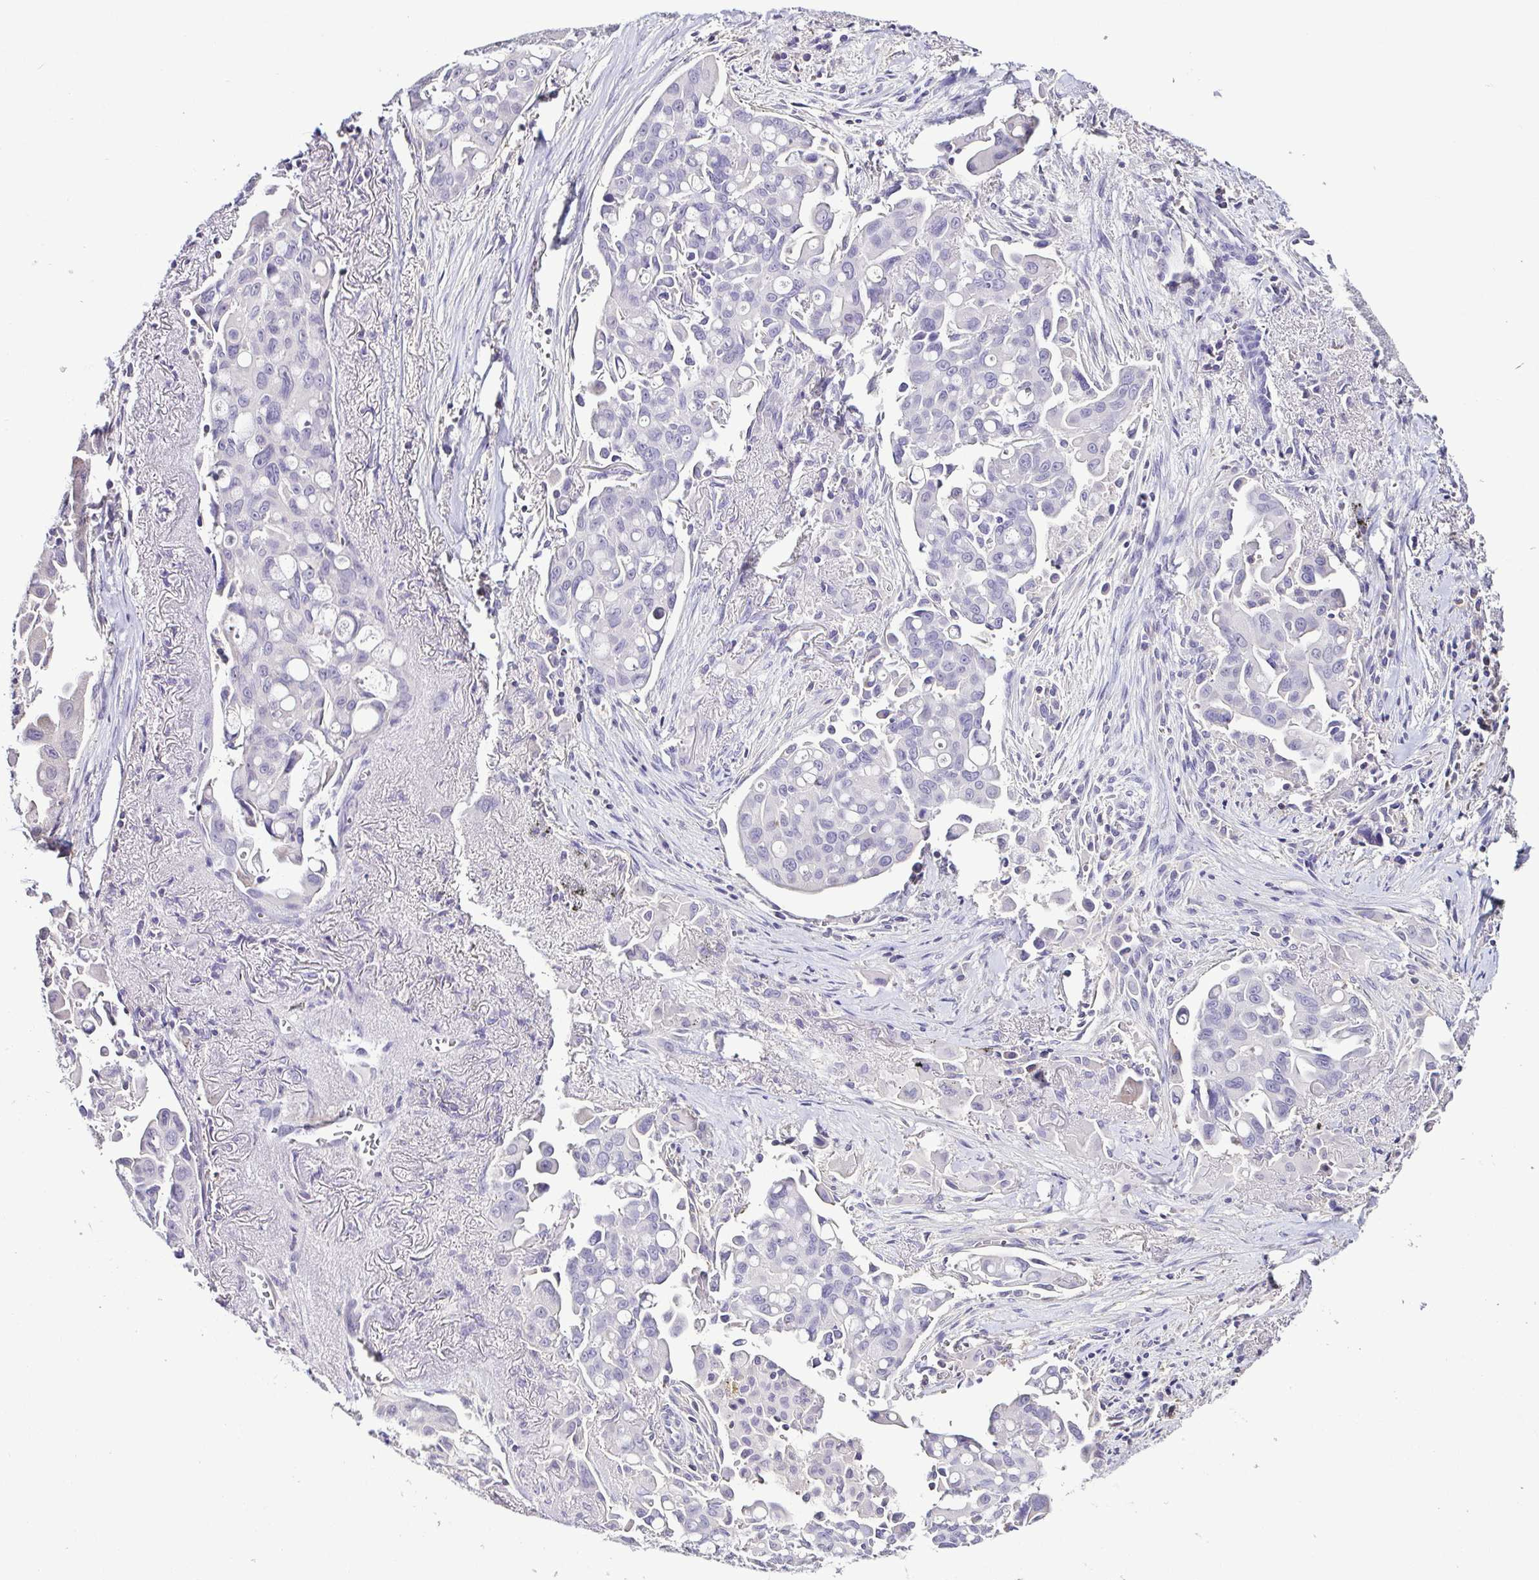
{"staining": {"intensity": "negative", "quantity": "none", "location": "none"}, "tissue": "lung cancer", "cell_type": "Tumor cells", "image_type": "cancer", "snomed": [{"axis": "morphology", "description": "Adenocarcinoma, NOS"}, {"axis": "topography", "description": "Lung"}], "caption": "Protein analysis of lung adenocarcinoma shows no significant expression in tumor cells.", "gene": "TNNT2", "patient": {"sex": "male", "age": 68}}